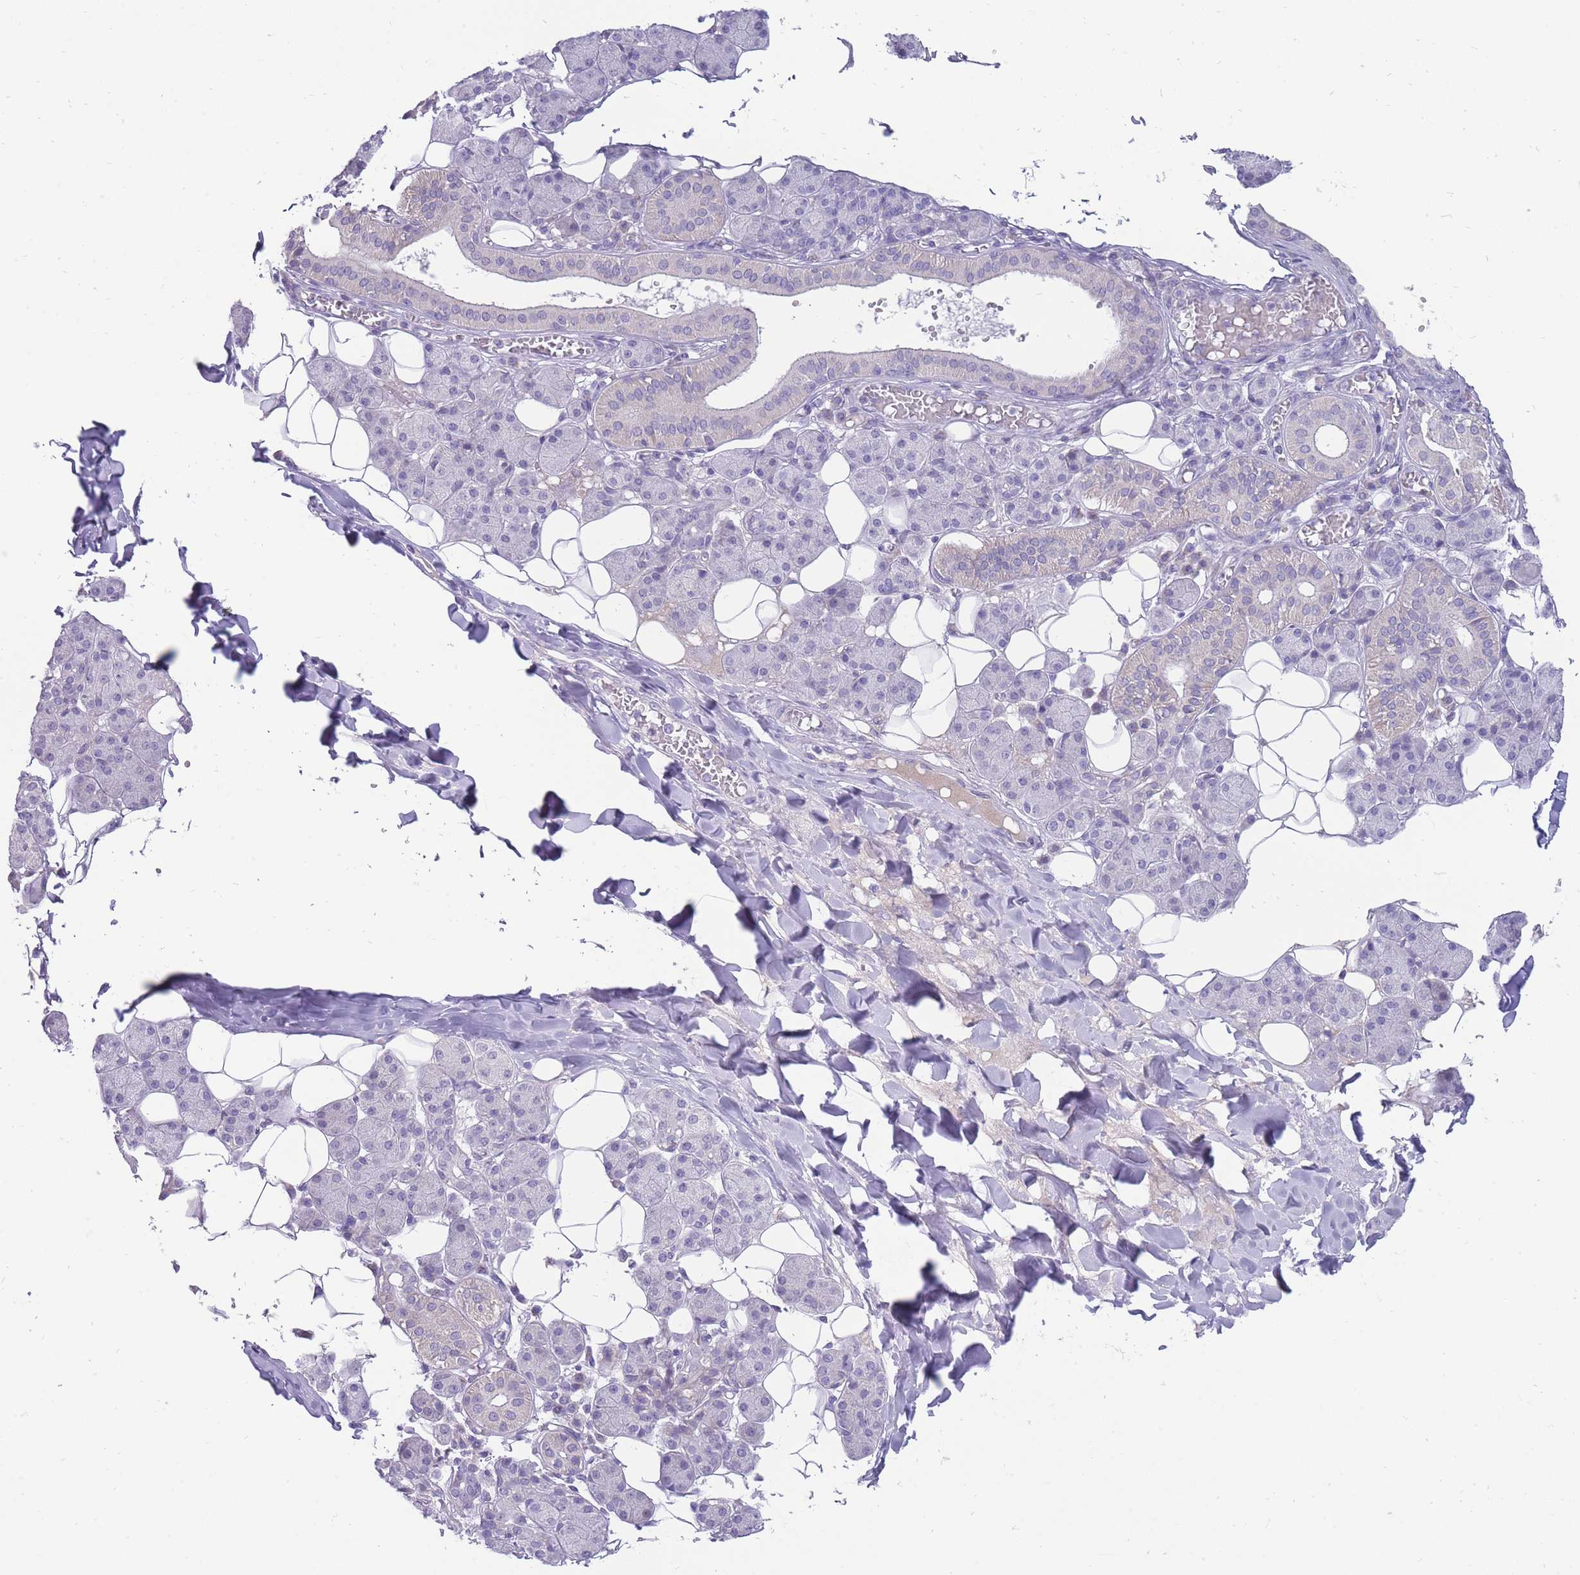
{"staining": {"intensity": "negative", "quantity": "none", "location": "none"}, "tissue": "salivary gland", "cell_type": "Glandular cells", "image_type": "normal", "snomed": [{"axis": "morphology", "description": "Normal tissue, NOS"}, {"axis": "topography", "description": "Salivary gland"}], "caption": "Immunohistochemical staining of normal salivary gland displays no significant expression in glandular cells. Nuclei are stained in blue.", "gene": "ERICH4", "patient": {"sex": "female", "age": 33}}